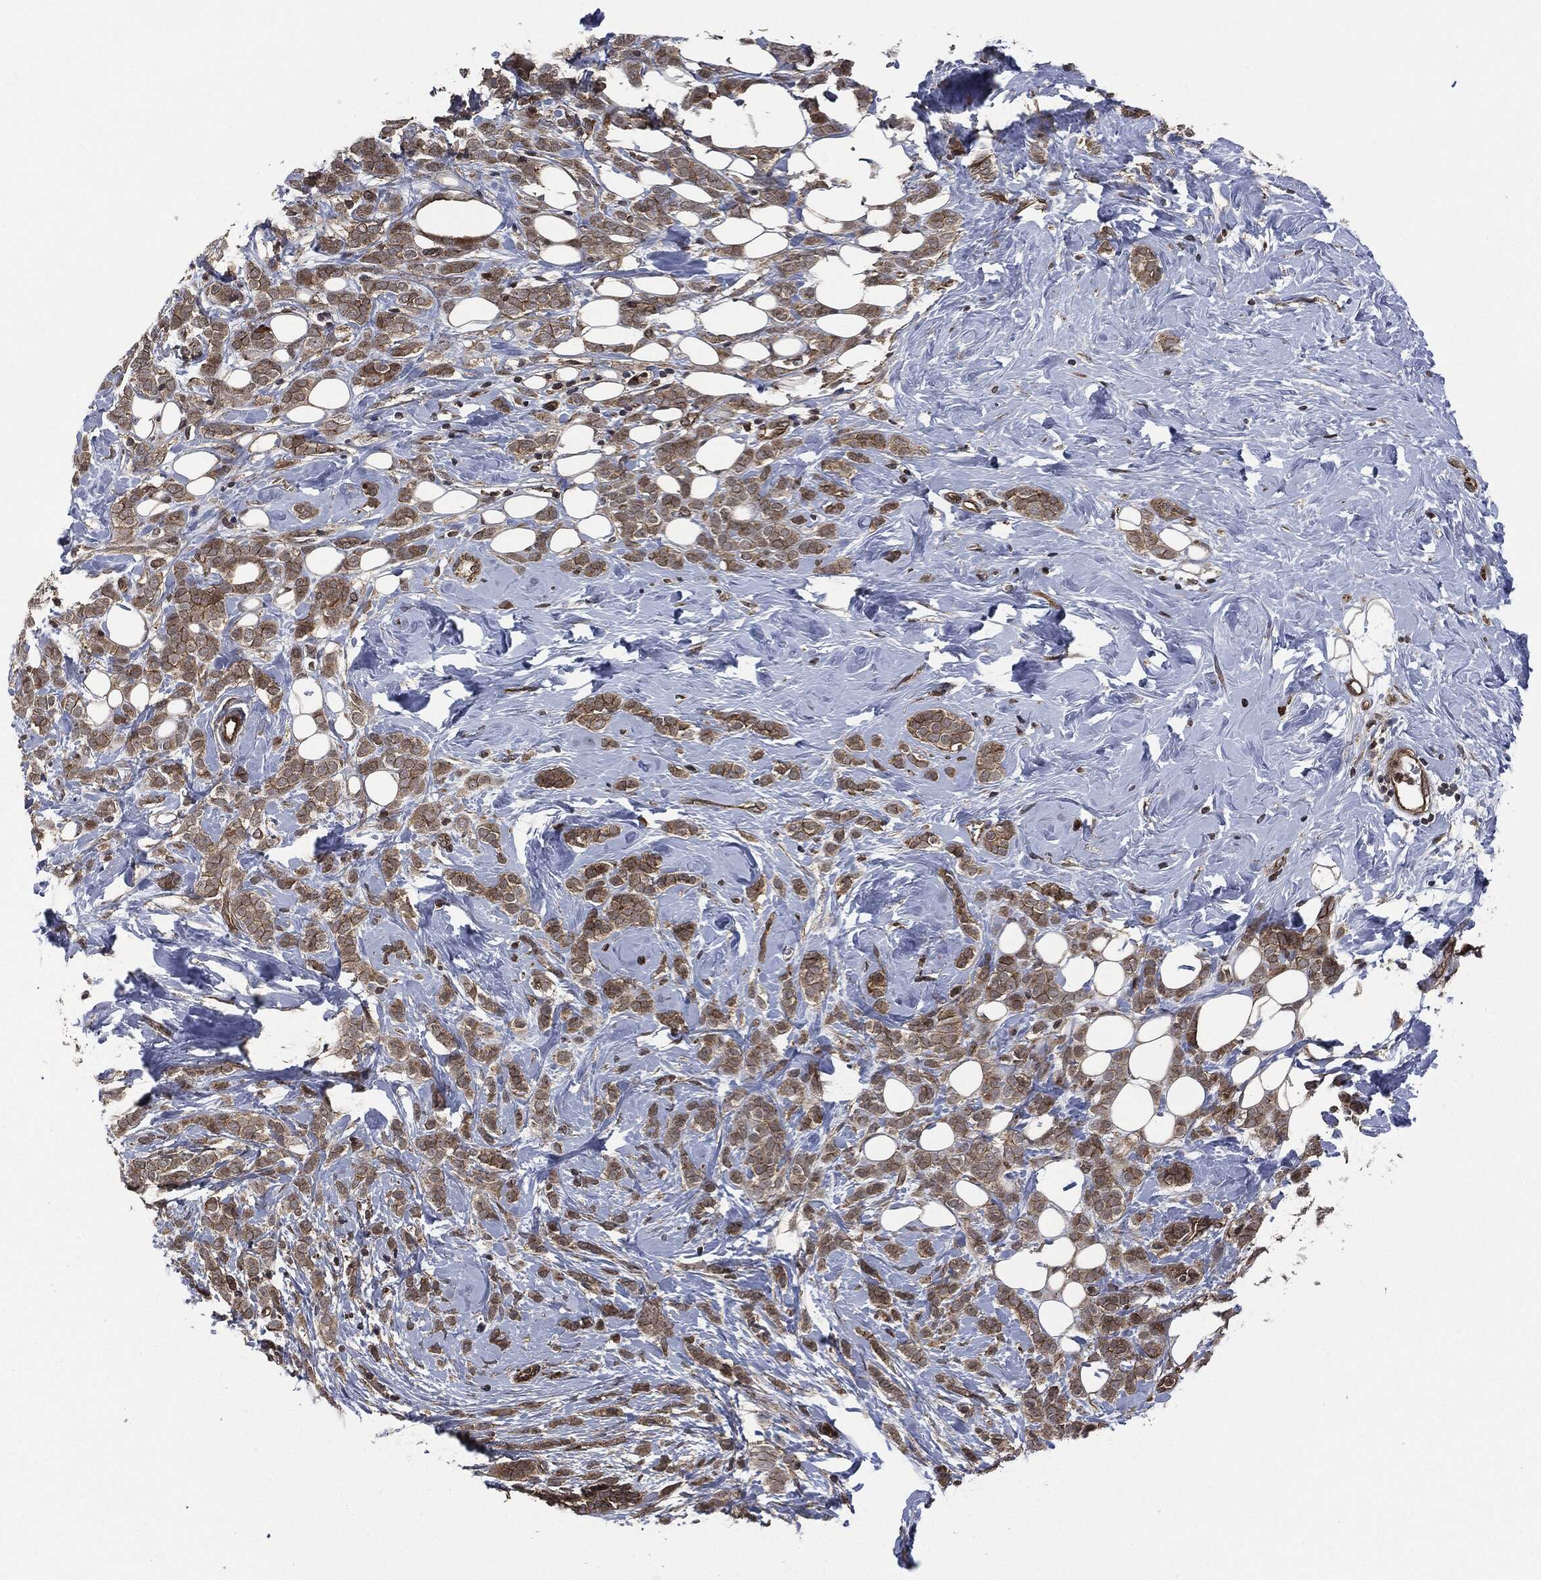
{"staining": {"intensity": "moderate", "quantity": ">75%", "location": "cytoplasmic/membranous"}, "tissue": "breast cancer", "cell_type": "Tumor cells", "image_type": "cancer", "snomed": [{"axis": "morphology", "description": "Lobular carcinoma"}, {"axis": "topography", "description": "Breast"}], "caption": "High-power microscopy captured an immunohistochemistry (IHC) micrograph of breast cancer (lobular carcinoma), revealing moderate cytoplasmic/membranous staining in approximately >75% of tumor cells.", "gene": "HRAS", "patient": {"sex": "female", "age": 49}}